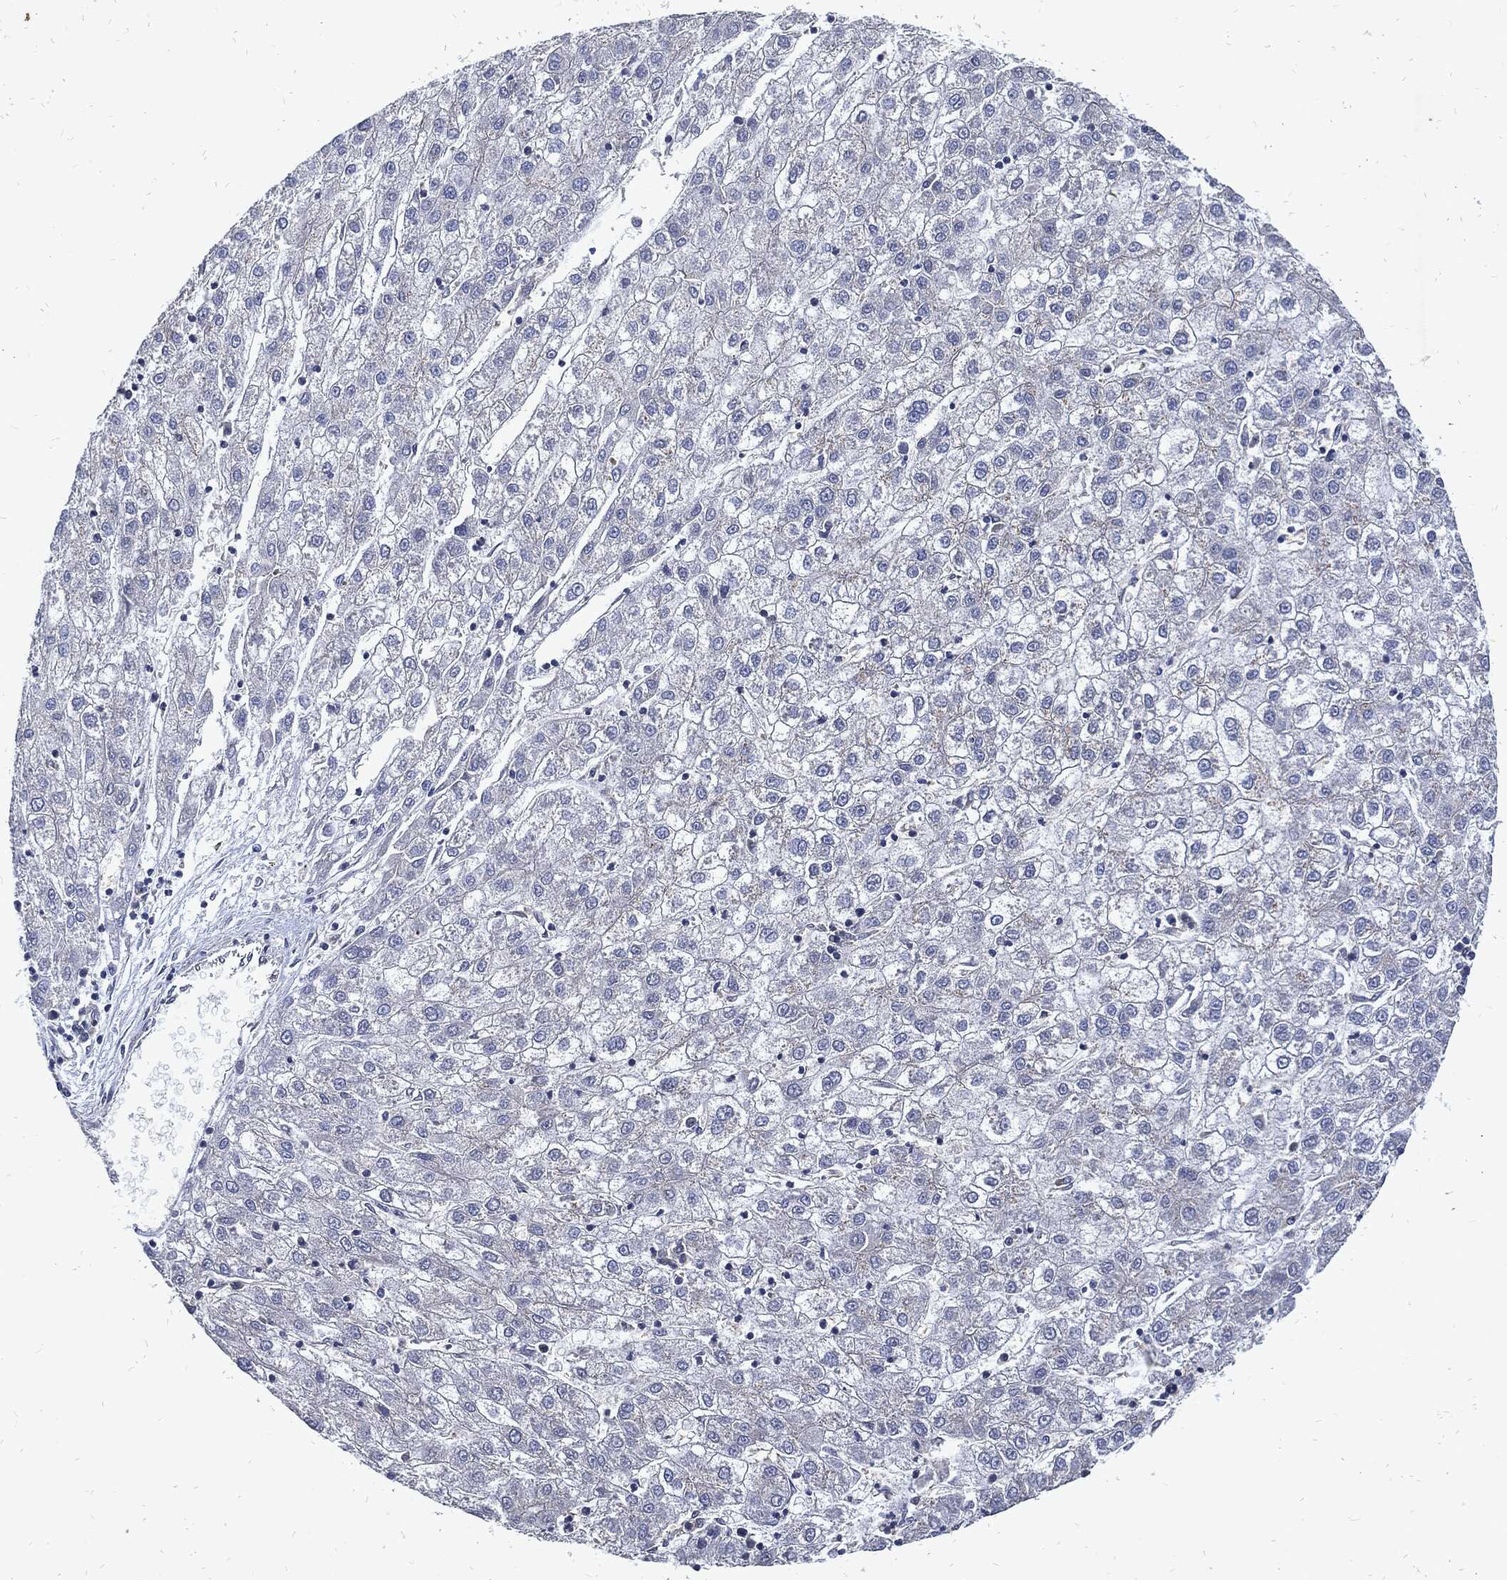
{"staining": {"intensity": "negative", "quantity": "none", "location": "none"}, "tissue": "liver cancer", "cell_type": "Tumor cells", "image_type": "cancer", "snomed": [{"axis": "morphology", "description": "Carcinoma, Hepatocellular, NOS"}, {"axis": "topography", "description": "Liver"}], "caption": "IHC photomicrograph of hepatocellular carcinoma (liver) stained for a protein (brown), which displays no expression in tumor cells. (Immunohistochemistry (ihc), brightfield microscopy, high magnification).", "gene": "DCTN1", "patient": {"sex": "male", "age": 72}}